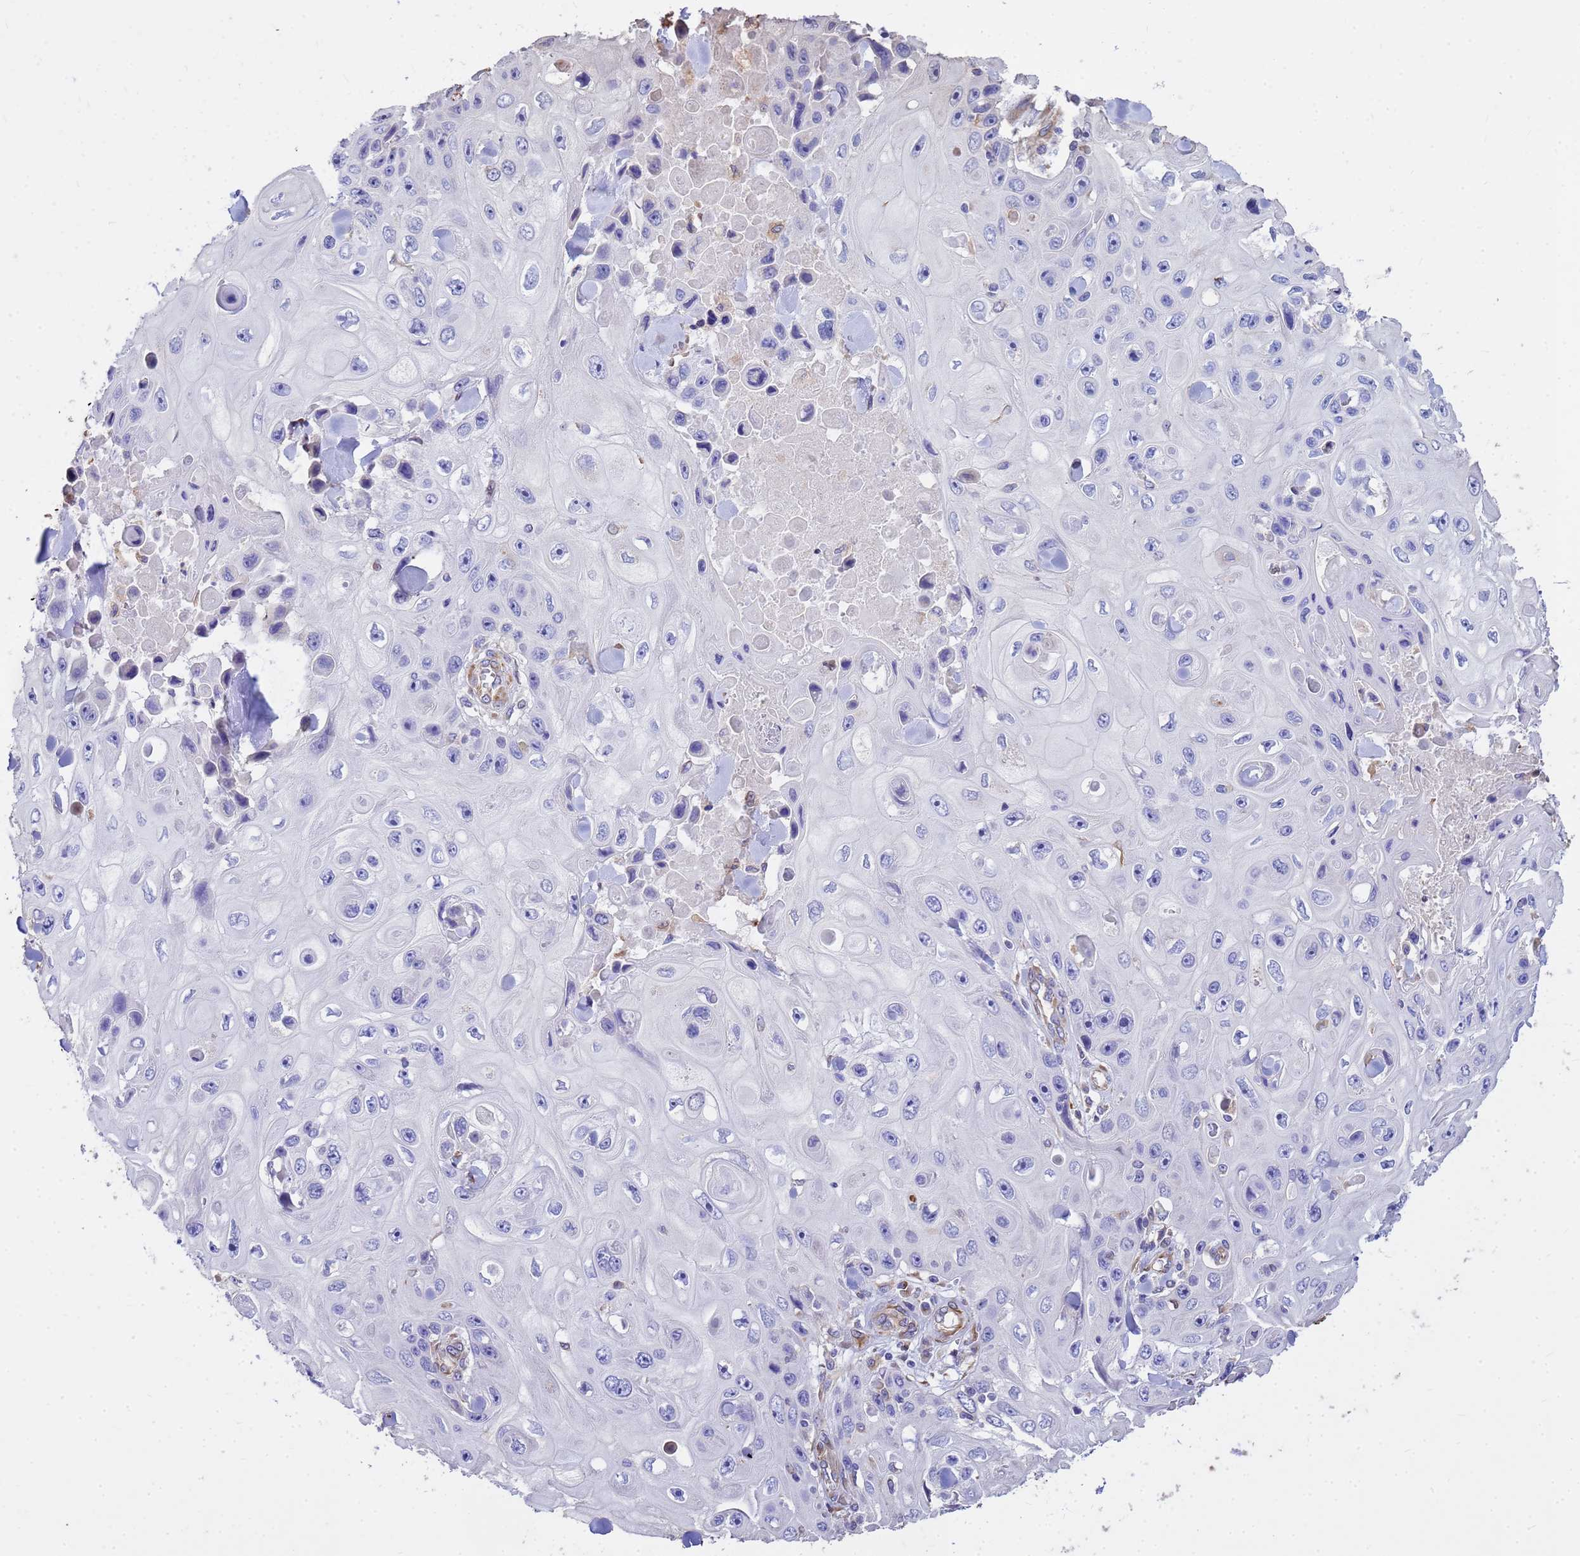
{"staining": {"intensity": "negative", "quantity": "none", "location": "none"}, "tissue": "skin cancer", "cell_type": "Tumor cells", "image_type": "cancer", "snomed": [{"axis": "morphology", "description": "Squamous cell carcinoma, NOS"}, {"axis": "topography", "description": "Skin"}], "caption": "Tumor cells show no significant protein expression in skin squamous cell carcinoma.", "gene": "TCEAL3", "patient": {"sex": "male", "age": 82}}